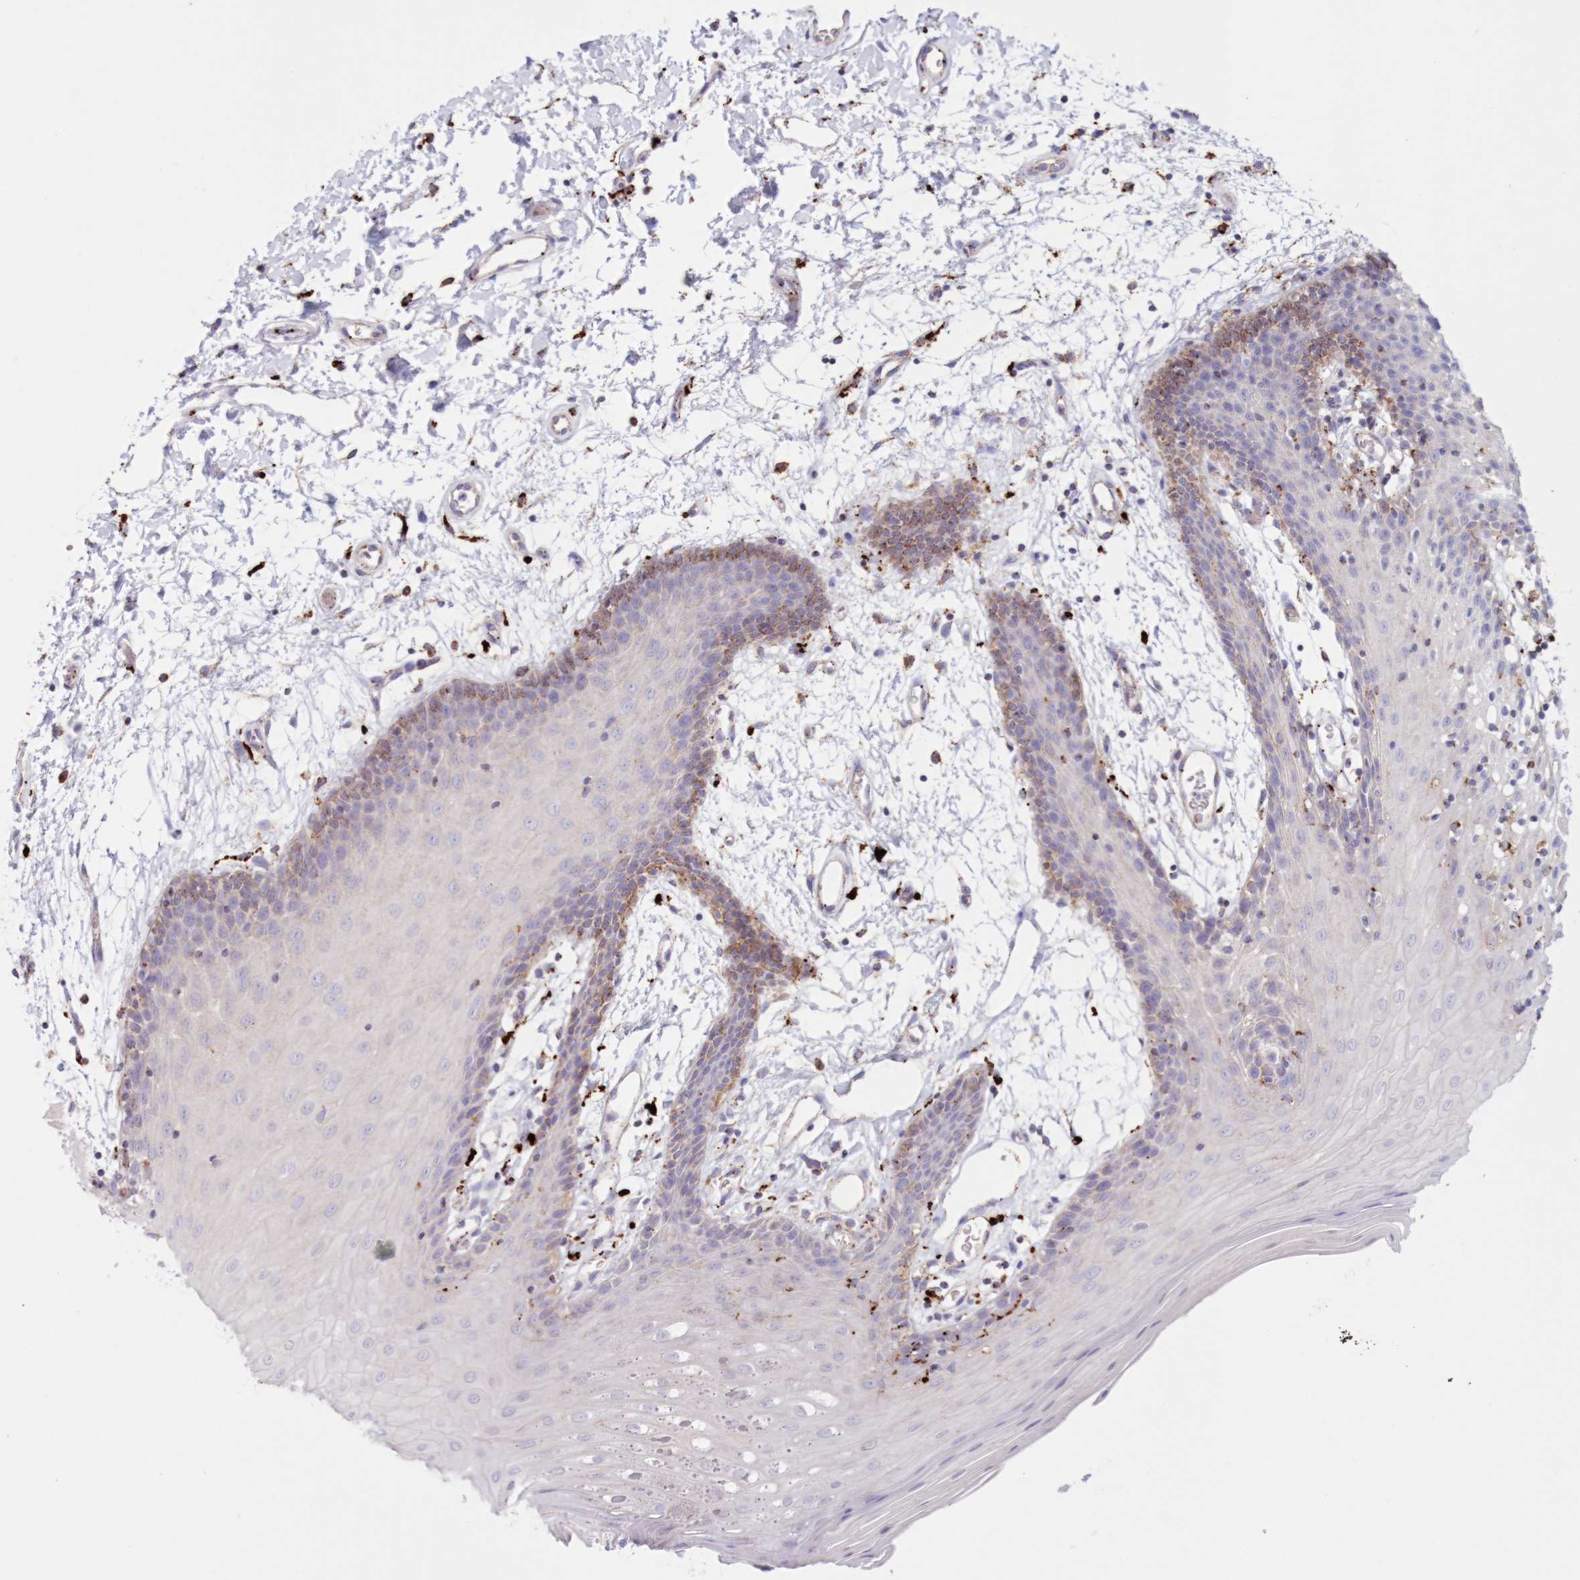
{"staining": {"intensity": "moderate", "quantity": "<25%", "location": "cytoplasmic/membranous"}, "tissue": "oral mucosa", "cell_type": "Squamous epithelial cells", "image_type": "normal", "snomed": [{"axis": "morphology", "description": "Normal tissue, NOS"}, {"axis": "topography", "description": "Skeletal muscle"}, {"axis": "topography", "description": "Oral tissue"}, {"axis": "topography", "description": "Salivary gland"}, {"axis": "topography", "description": "Peripheral nerve tissue"}], "caption": "A brown stain shows moderate cytoplasmic/membranous staining of a protein in squamous epithelial cells of normal human oral mucosa.", "gene": "TPP1", "patient": {"sex": "male", "age": 54}}